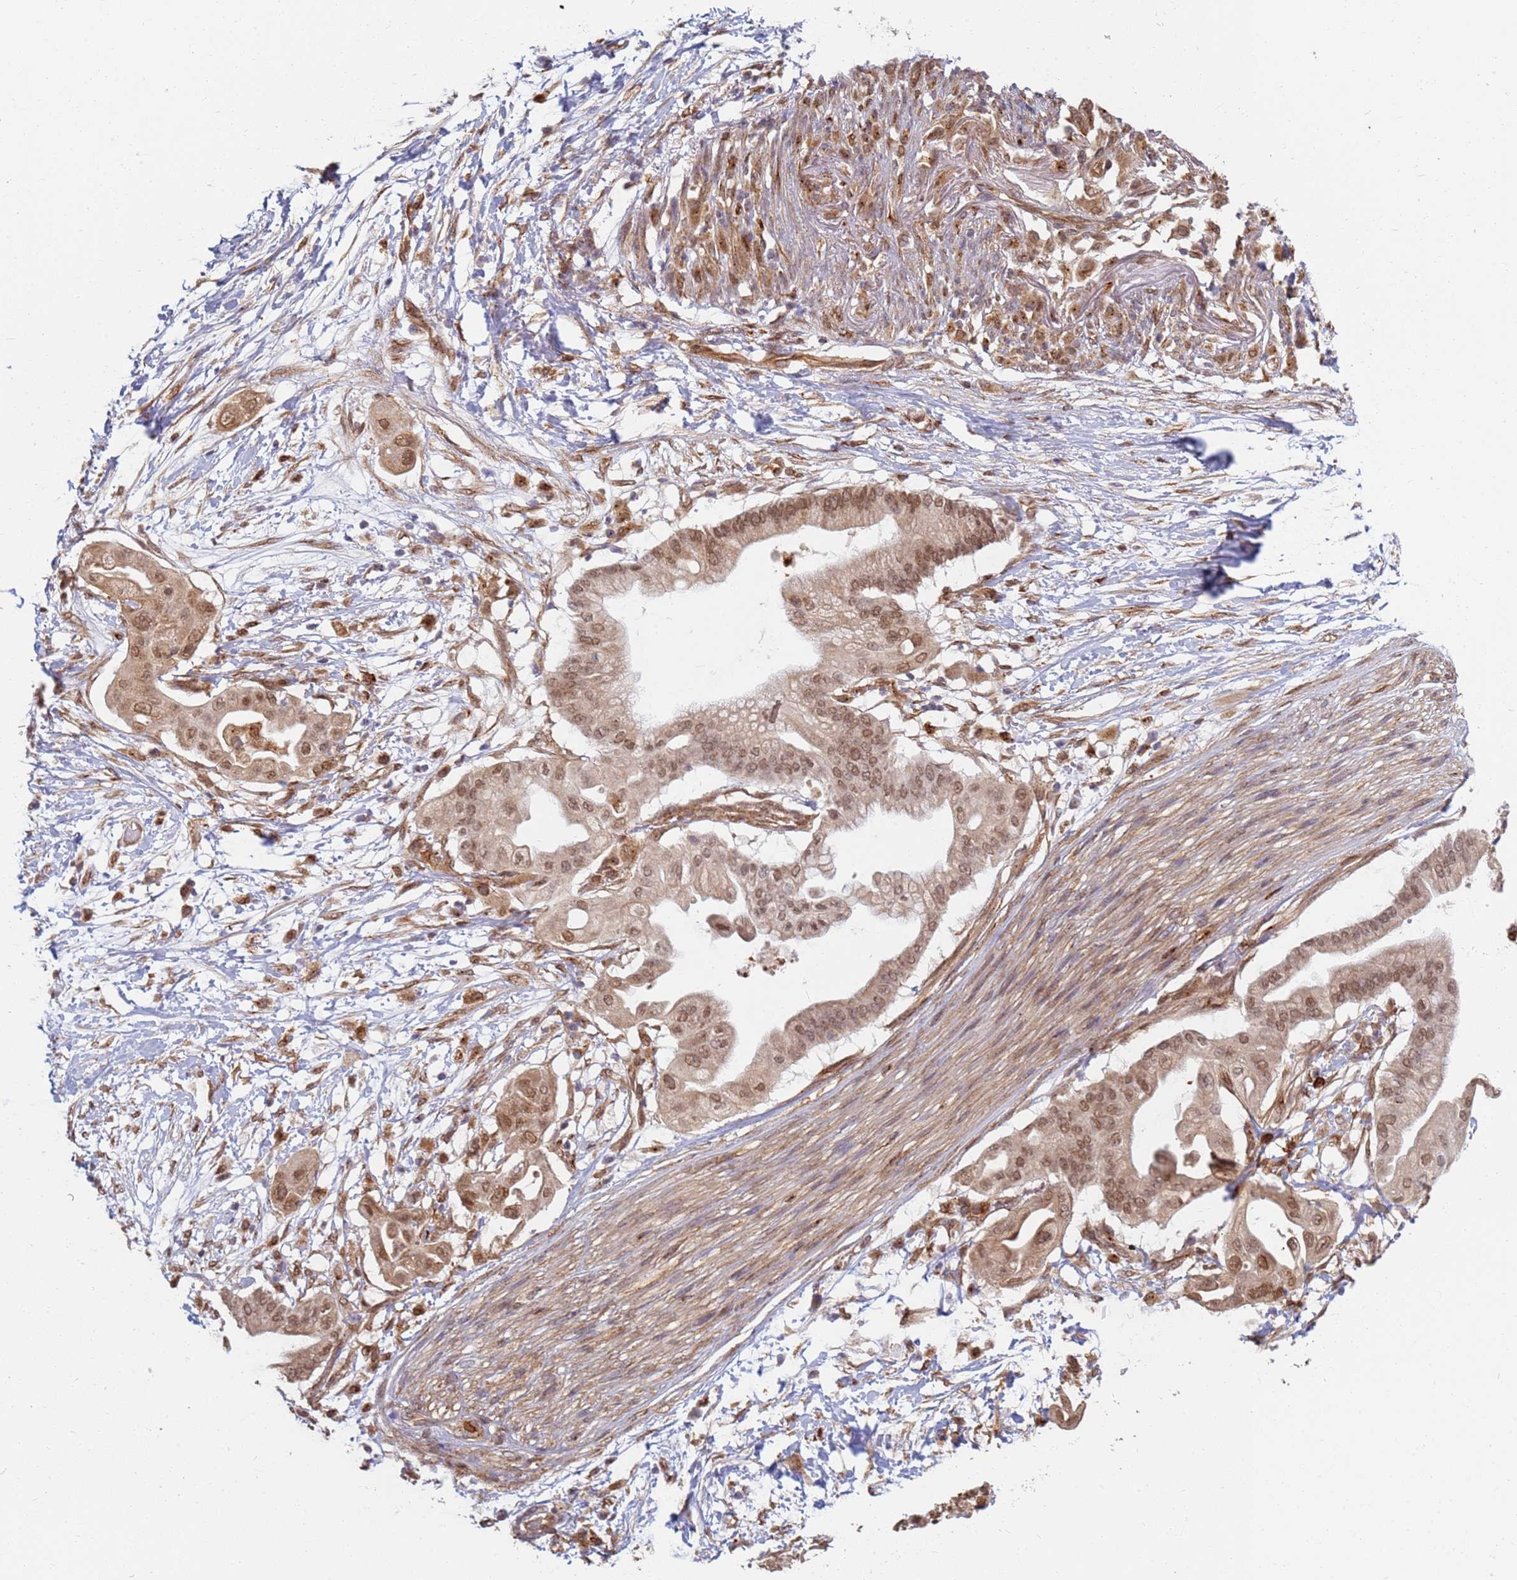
{"staining": {"intensity": "moderate", "quantity": ">75%", "location": "cytoplasmic/membranous,nuclear"}, "tissue": "pancreatic cancer", "cell_type": "Tumor cells", "image_type": "cancer", "snomed": [{"axis": "morphology", "description": "Adenocarcinoma, NOS"}, {"axis": "topography", "description": "Pancreas"}], "caption": "Brown immunohistochemical staining in pancreatic adenocarcinoma displays moderate cytoplasmic/membranous and nuclear expression in about >75% of tumor cells. The staining was performed using DAB (3,3'-diaminobenzidine), with brown indicating positive protein expression. Nuclei are stained blue with hematoxylin.", "gene": "CEP170", "patient": {"sex": "male", "age": 68}}